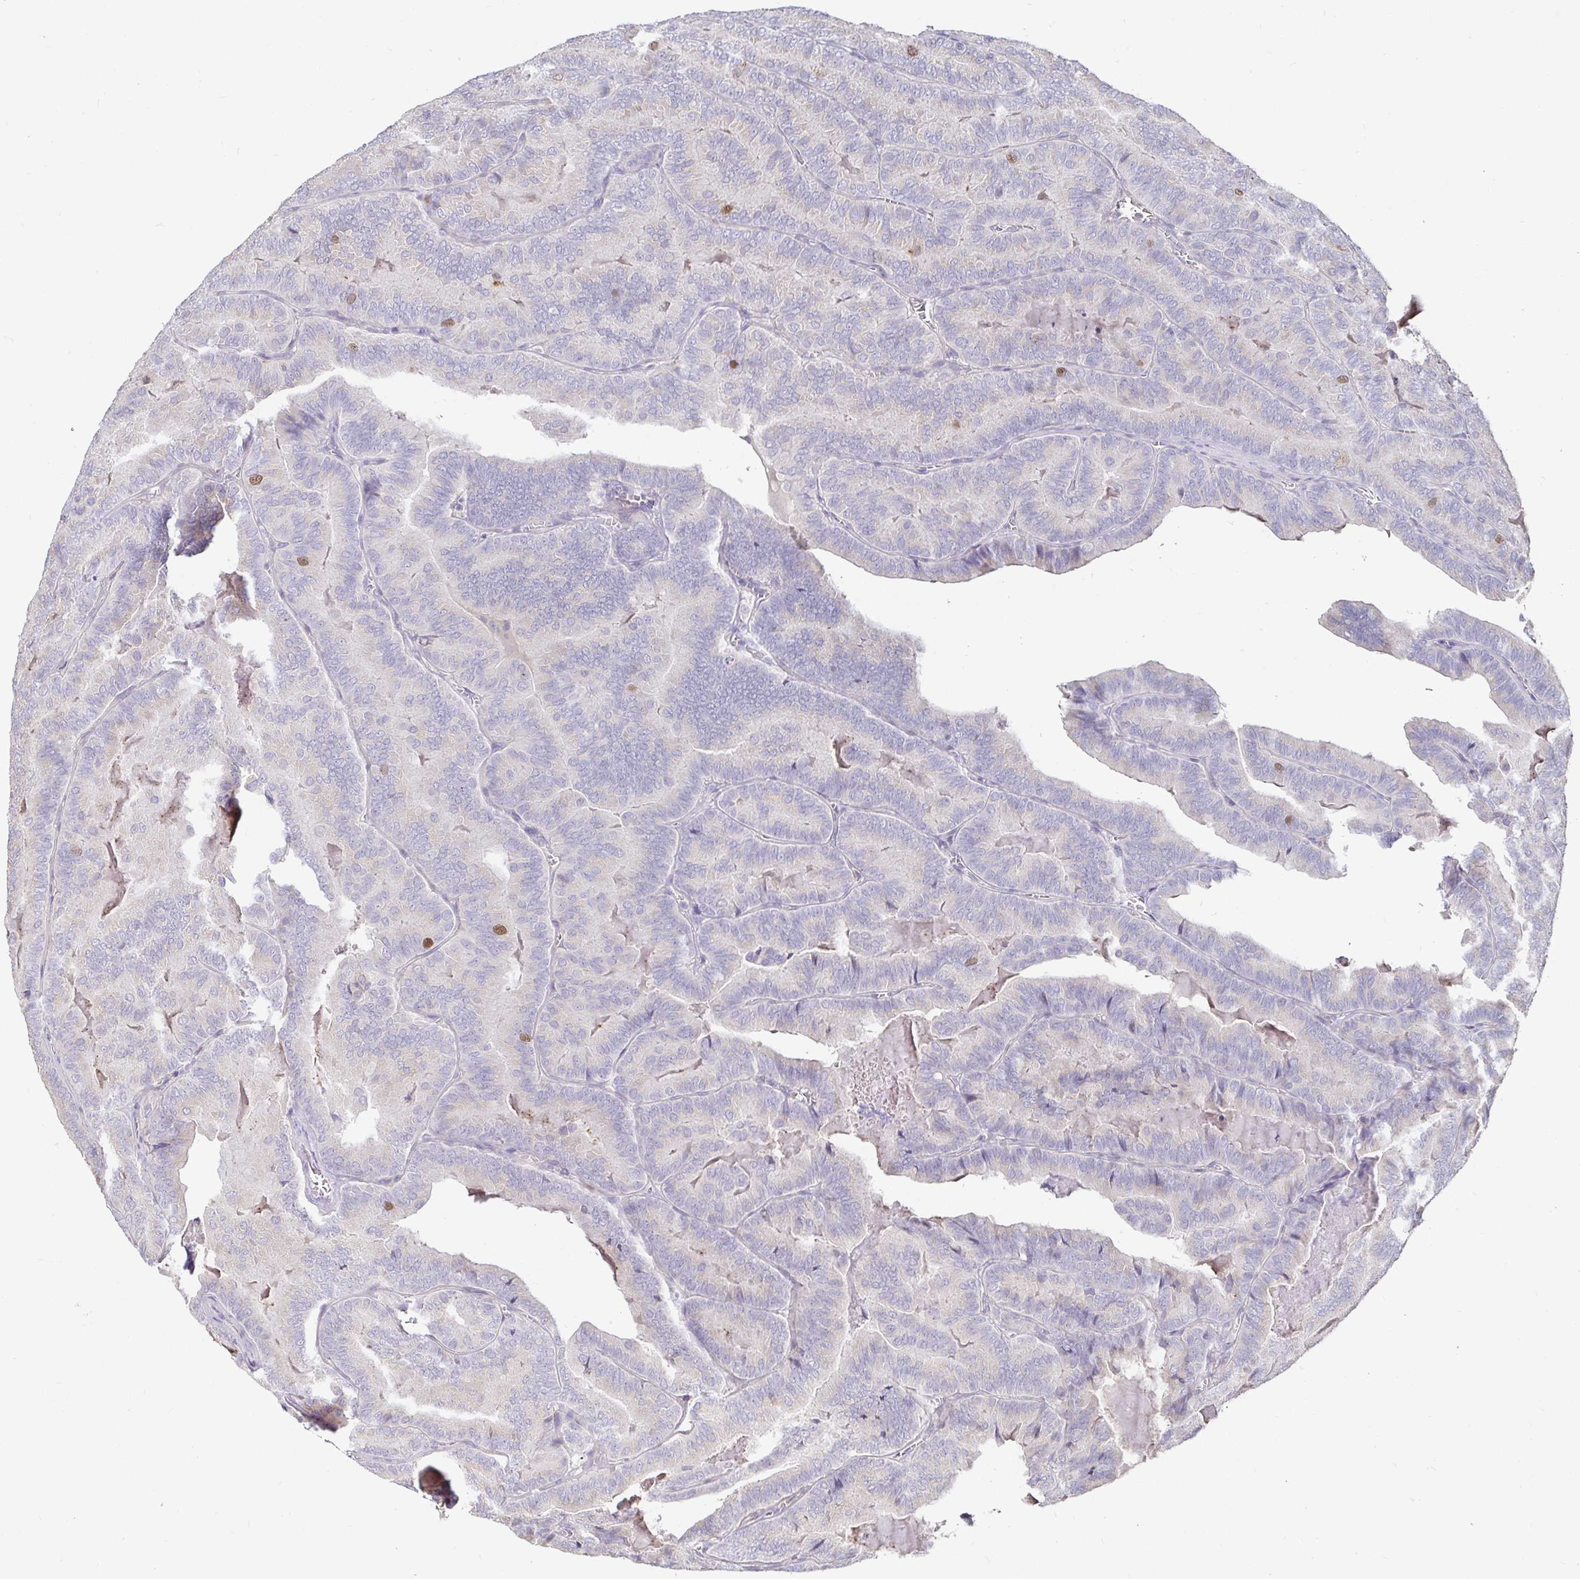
{"staining": {"intensity": "moderate", "quantity": "<25%", "location": "nuclear"}, "tissue": "thyroid cancer", "cell_type": "Tumor cells", "image_type": "cancer", "snomed": [{"axis": "morphology", "description": "Papillary adenocarcinoma, NOS"}, {"axis": "topography", "description": "Thyroid gland"}], "caption": "DAB immunohistochemical staining of human thyroid cancer (papillary adenocarcinoma) demonstrates moderate nuclear protein staining in about <25% of tumor cells. (brown staining indicates protein expression, while blue staining denotes nuclei).", "gene": "ANLN", "patient": {"sex": "female", "age": 75}}